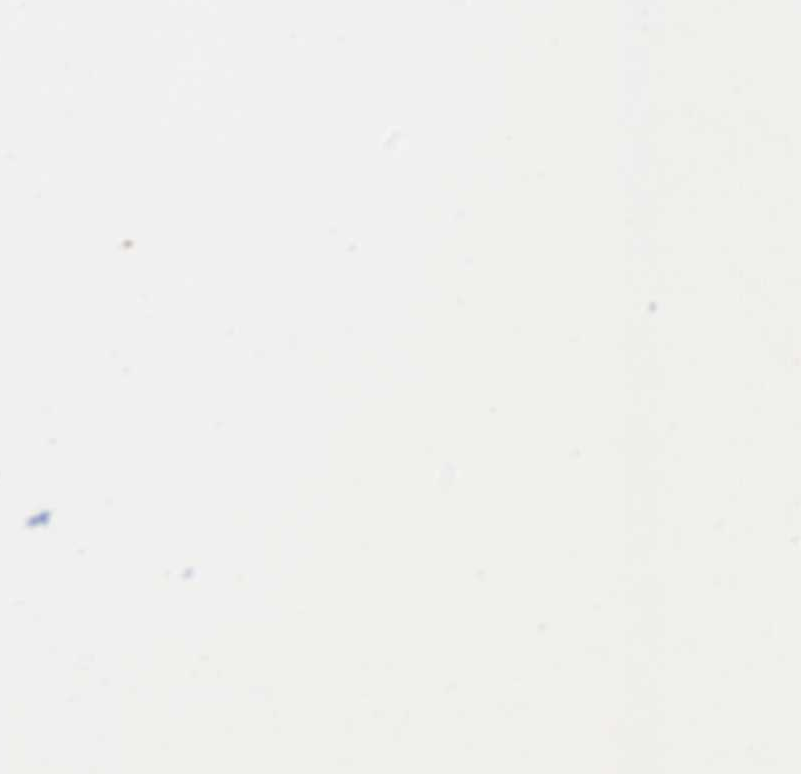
{"staining": {"intensity": "moderate", "quantity": ">75%", "location": "cytoplasmic/membranous"}, "tissue": "adipose tissue", "cell_type": "Adipocytes", "image_type": "normal", "snomed": [{"axis": "morphology", "description": "Normal tissue, NOS"}, {"axis": "morphology", "description": "Duct carcinoma"}, {"axis": "topography", "description": "Breast"}, {"axis": "topography", "description": "Adipose tissue"}], "caption": "The micrograph exhibits a brown stain indicating the presence of a protein in the cytoplasmic/membranous of adipocytes in adipose tissue.", "gene": "MAP3K8", "patient": {"sex": "female", "age": 37}}